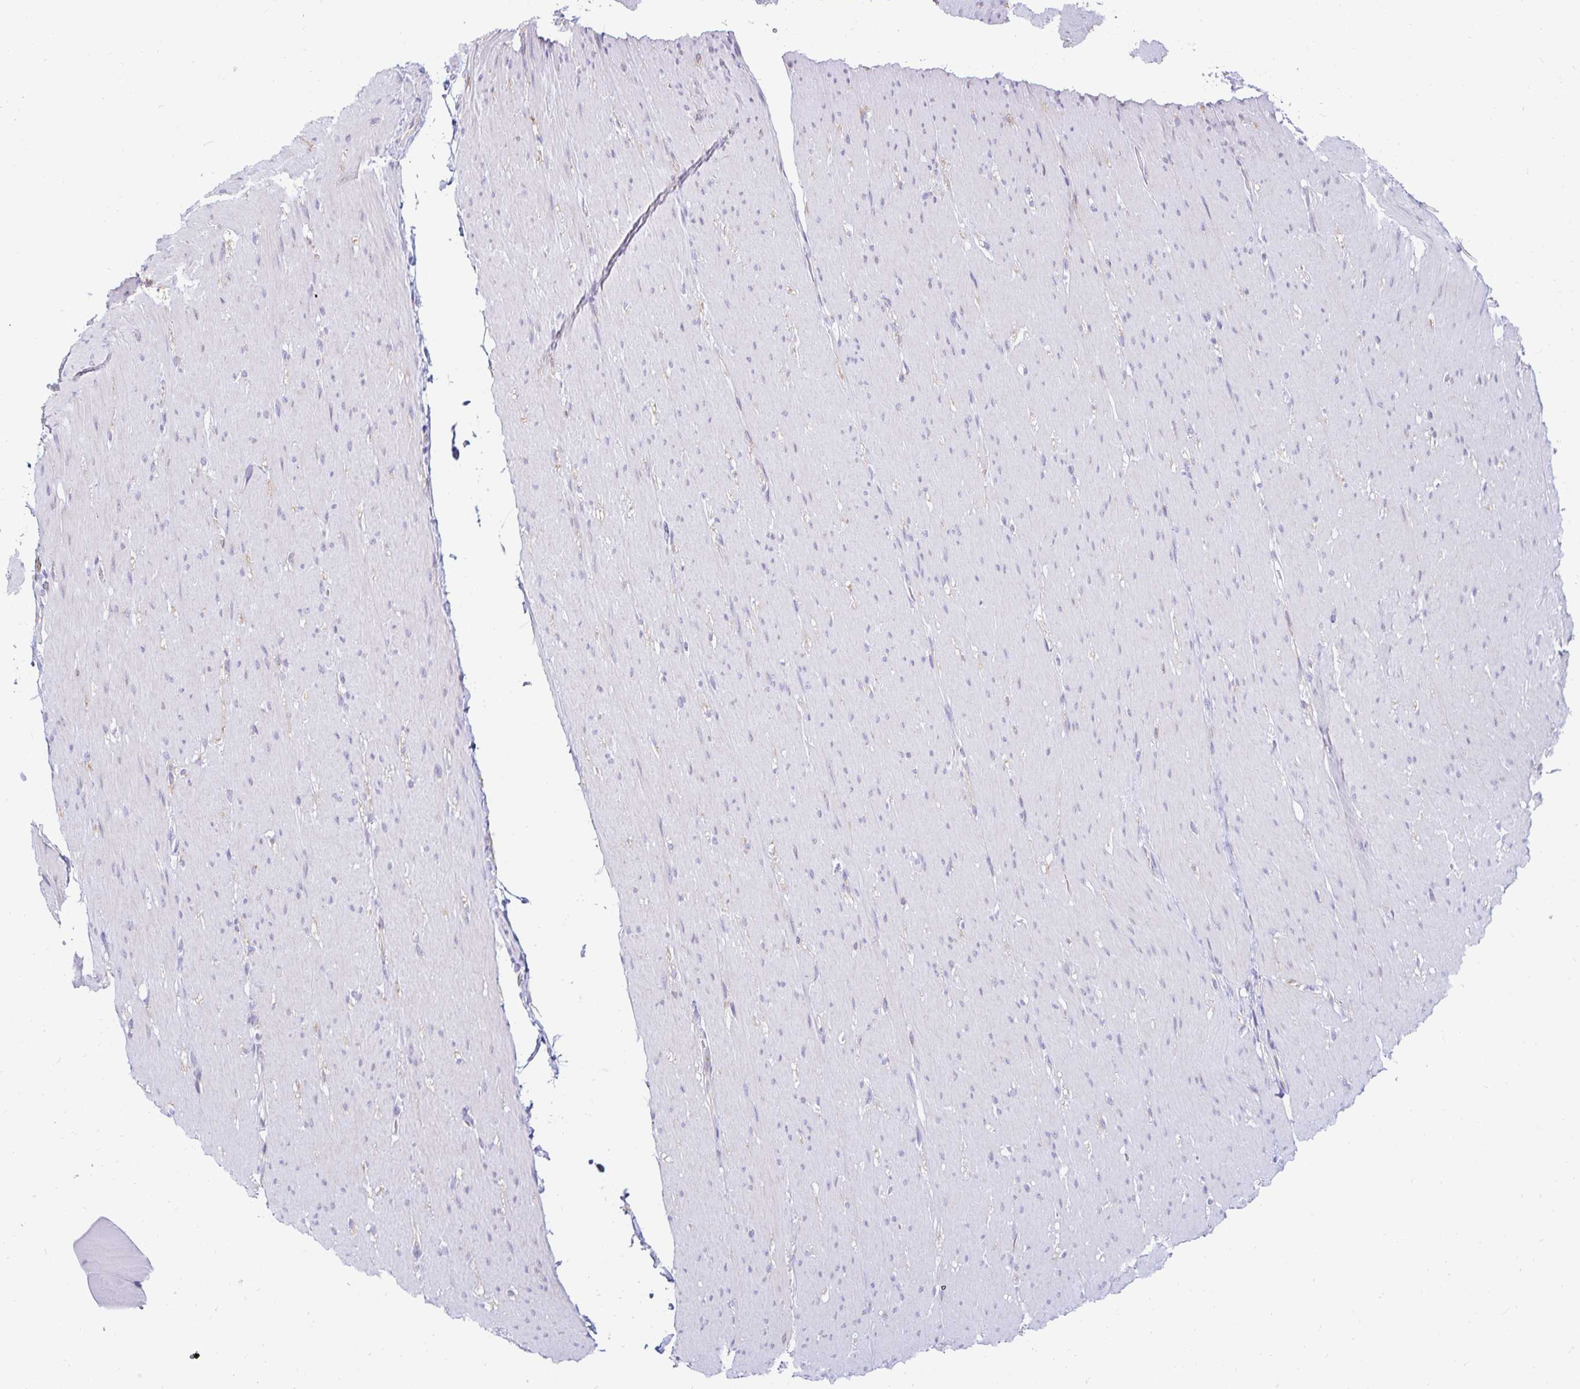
{"staining": {"intensity": "negative", "quantity": "none", "location": "none"}, "tissue": "smooth muscle", "cell_type": "Smooth muscle cells", "image_type": "normal", "snomed": [{"axis": "morphology", "description": "Normal tissue, NOS"}, {"axis": "topography", "description": "Smooth muscle"}, {"axis": "topography", "description": "Rectum"}], "caption": "Immunohistochemistry of normal human smooth muscle displays no staining in smooth muscle cells. Nuclei are stained in blue.", "gene": "CAPSL", "patient": {"sex": "male", "age": 53}}